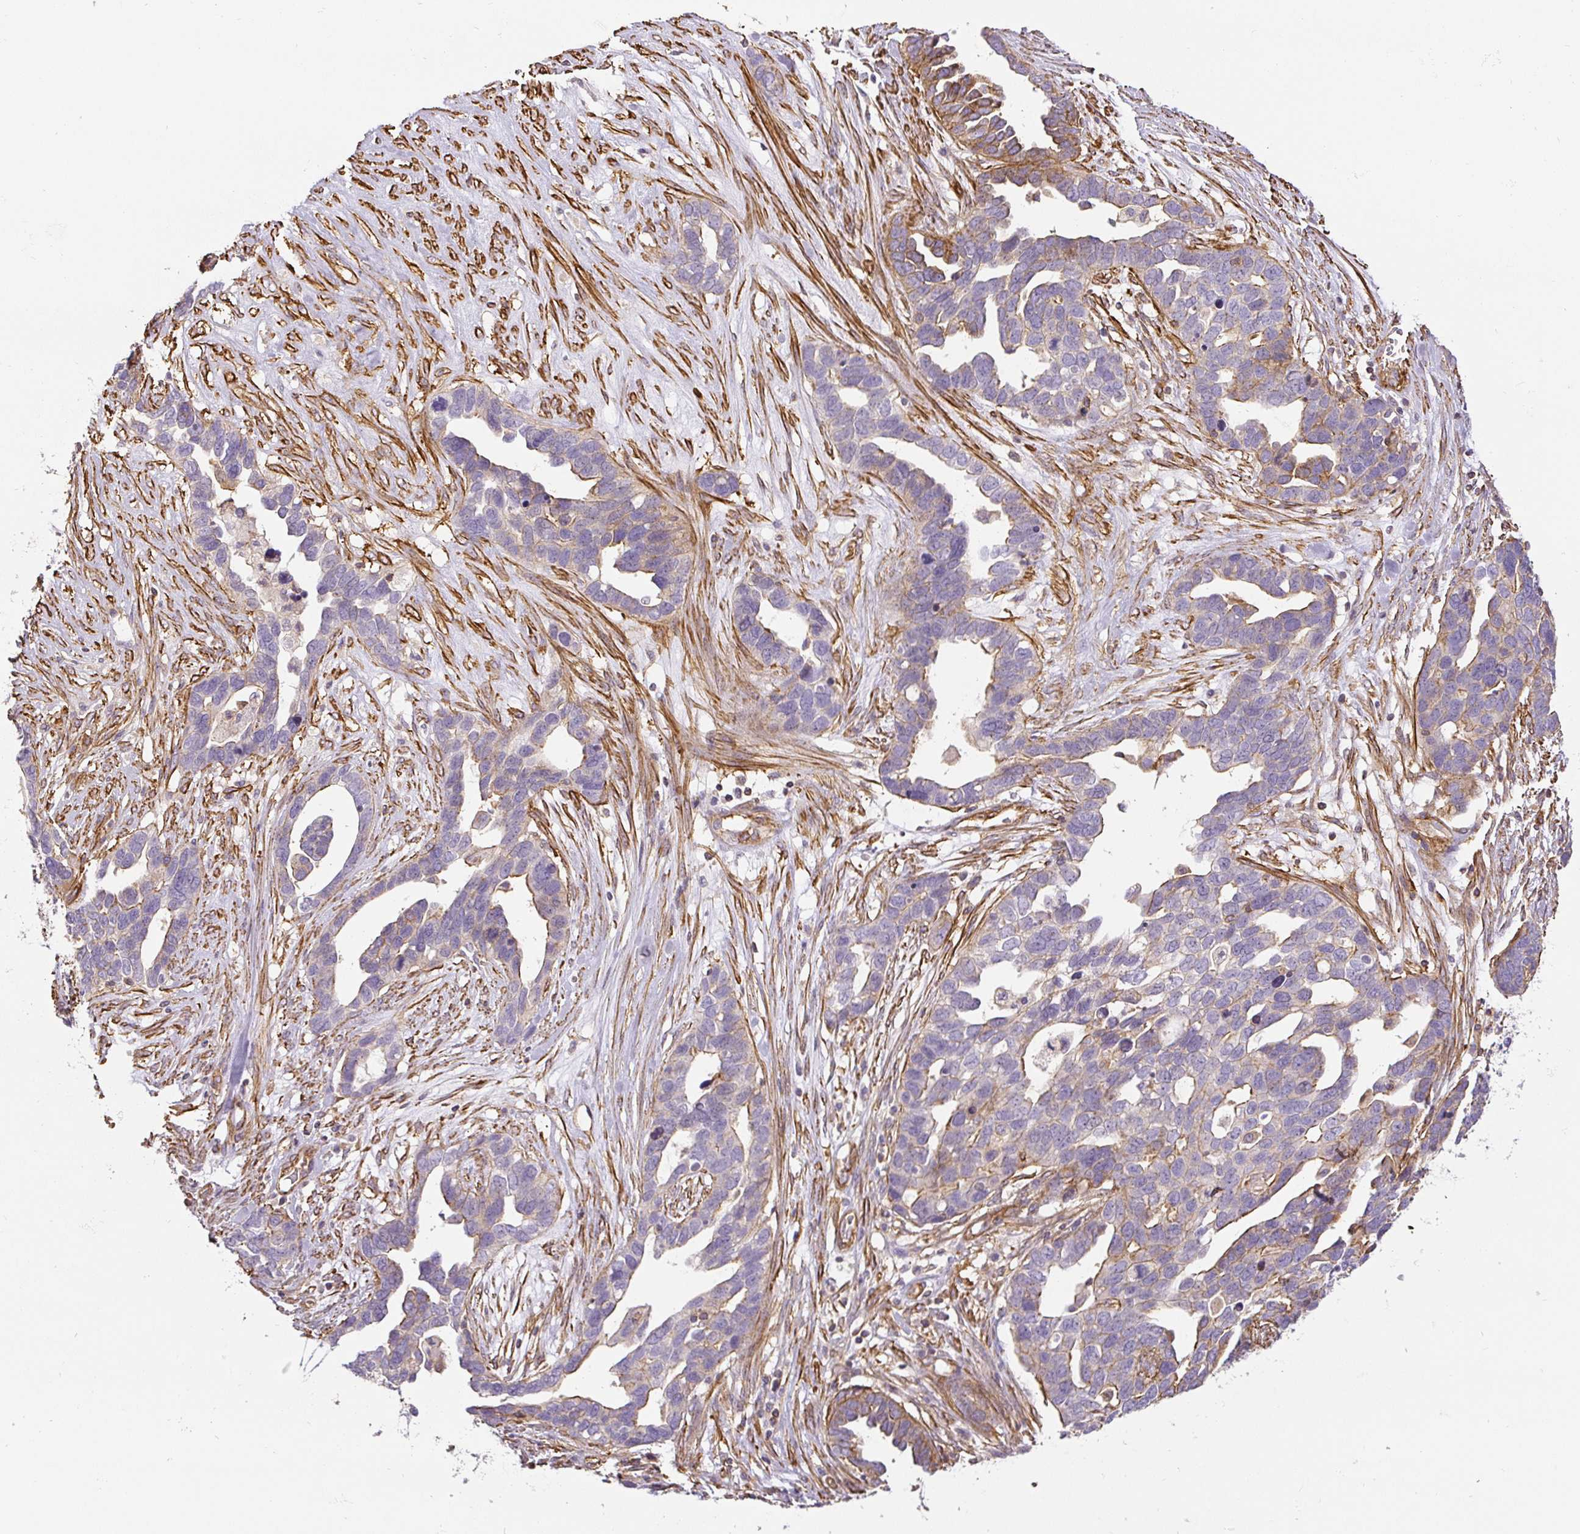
{"staining": {"intensity": "moderate", "quantity": "<25%", "location": "cytoplasmic/membranous"}, "tissue": "ovarian cancer", "cell_type": "Tumor cells", "image_type": "cancer", "snomed": [{"axis": "morphology", "description": "Cystadenocarcinoma, serous, NOS"}, {"axis": "topography", "description": "Ovary"}], "caption": "IHC (DAB) staining of ovarian cancer (serous cystadenocarcinoma) displays moderate cytoplasmic/membranous protein positivity in approximately <25% of tumor cells. (DAB (3,3'-diaminobenzidine) IHC with brightfield microscopy, high magnification).", "gene": "MYL12A", "patient": {"sex": "female", "age": 54}}